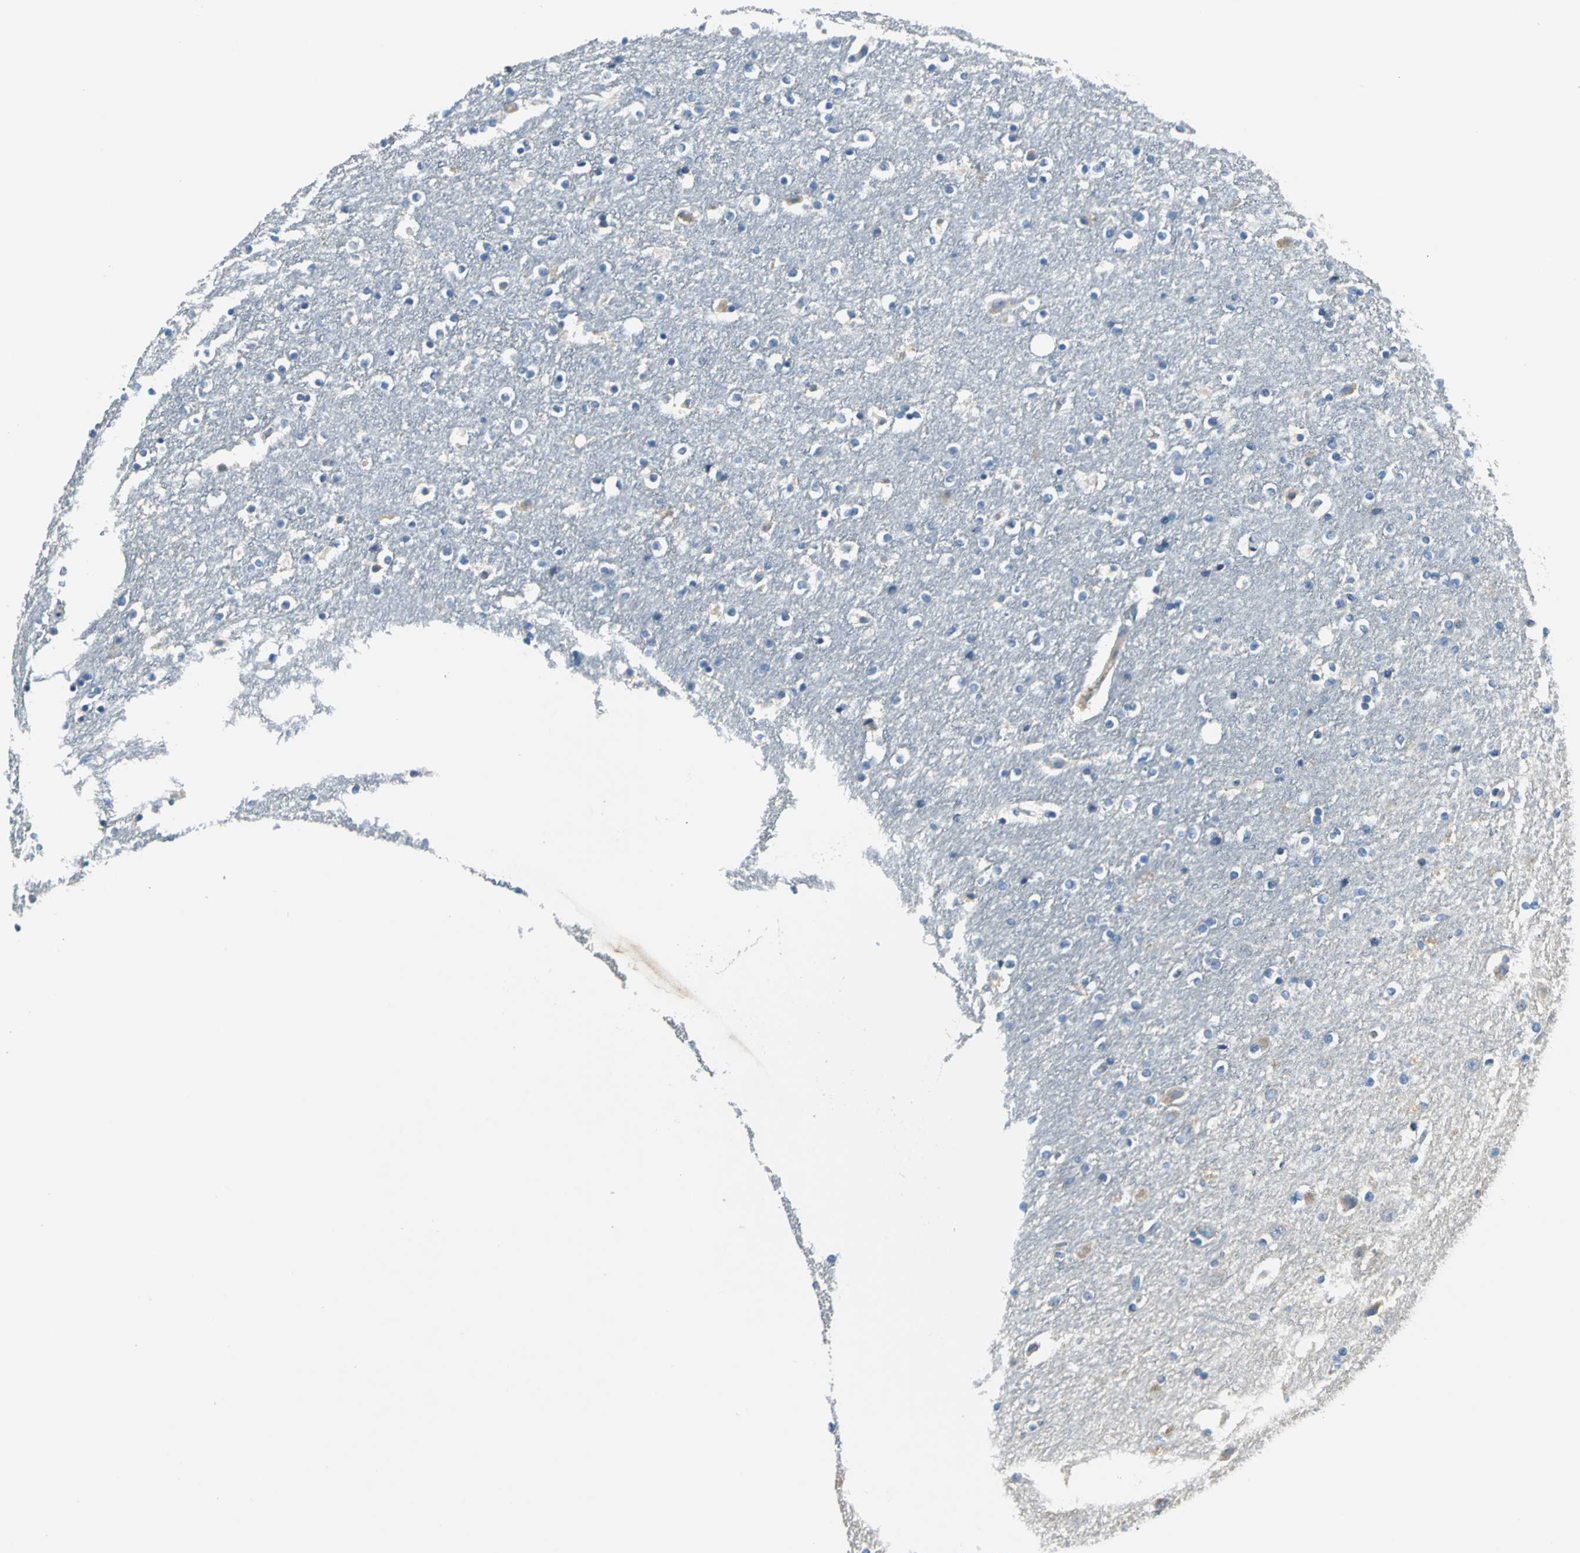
{"staining": {"intensity": "negative", "quantity": "none", "location": "none"}, "tissue": "caudate", "cell_type": "Glial cells", "image_type": "normal", "snomed": [{"axis": "morphology", "description": "Normal tissue, NOS"}, {"axis": "topography", "description": "Lateral ventricle wall"}], "caption": "Caudate stained for a protein using immunohistochemistry shows no positivity glial cells.", "gene": "SLC16A7", "patient": {"sex": "female", "age": 54}}